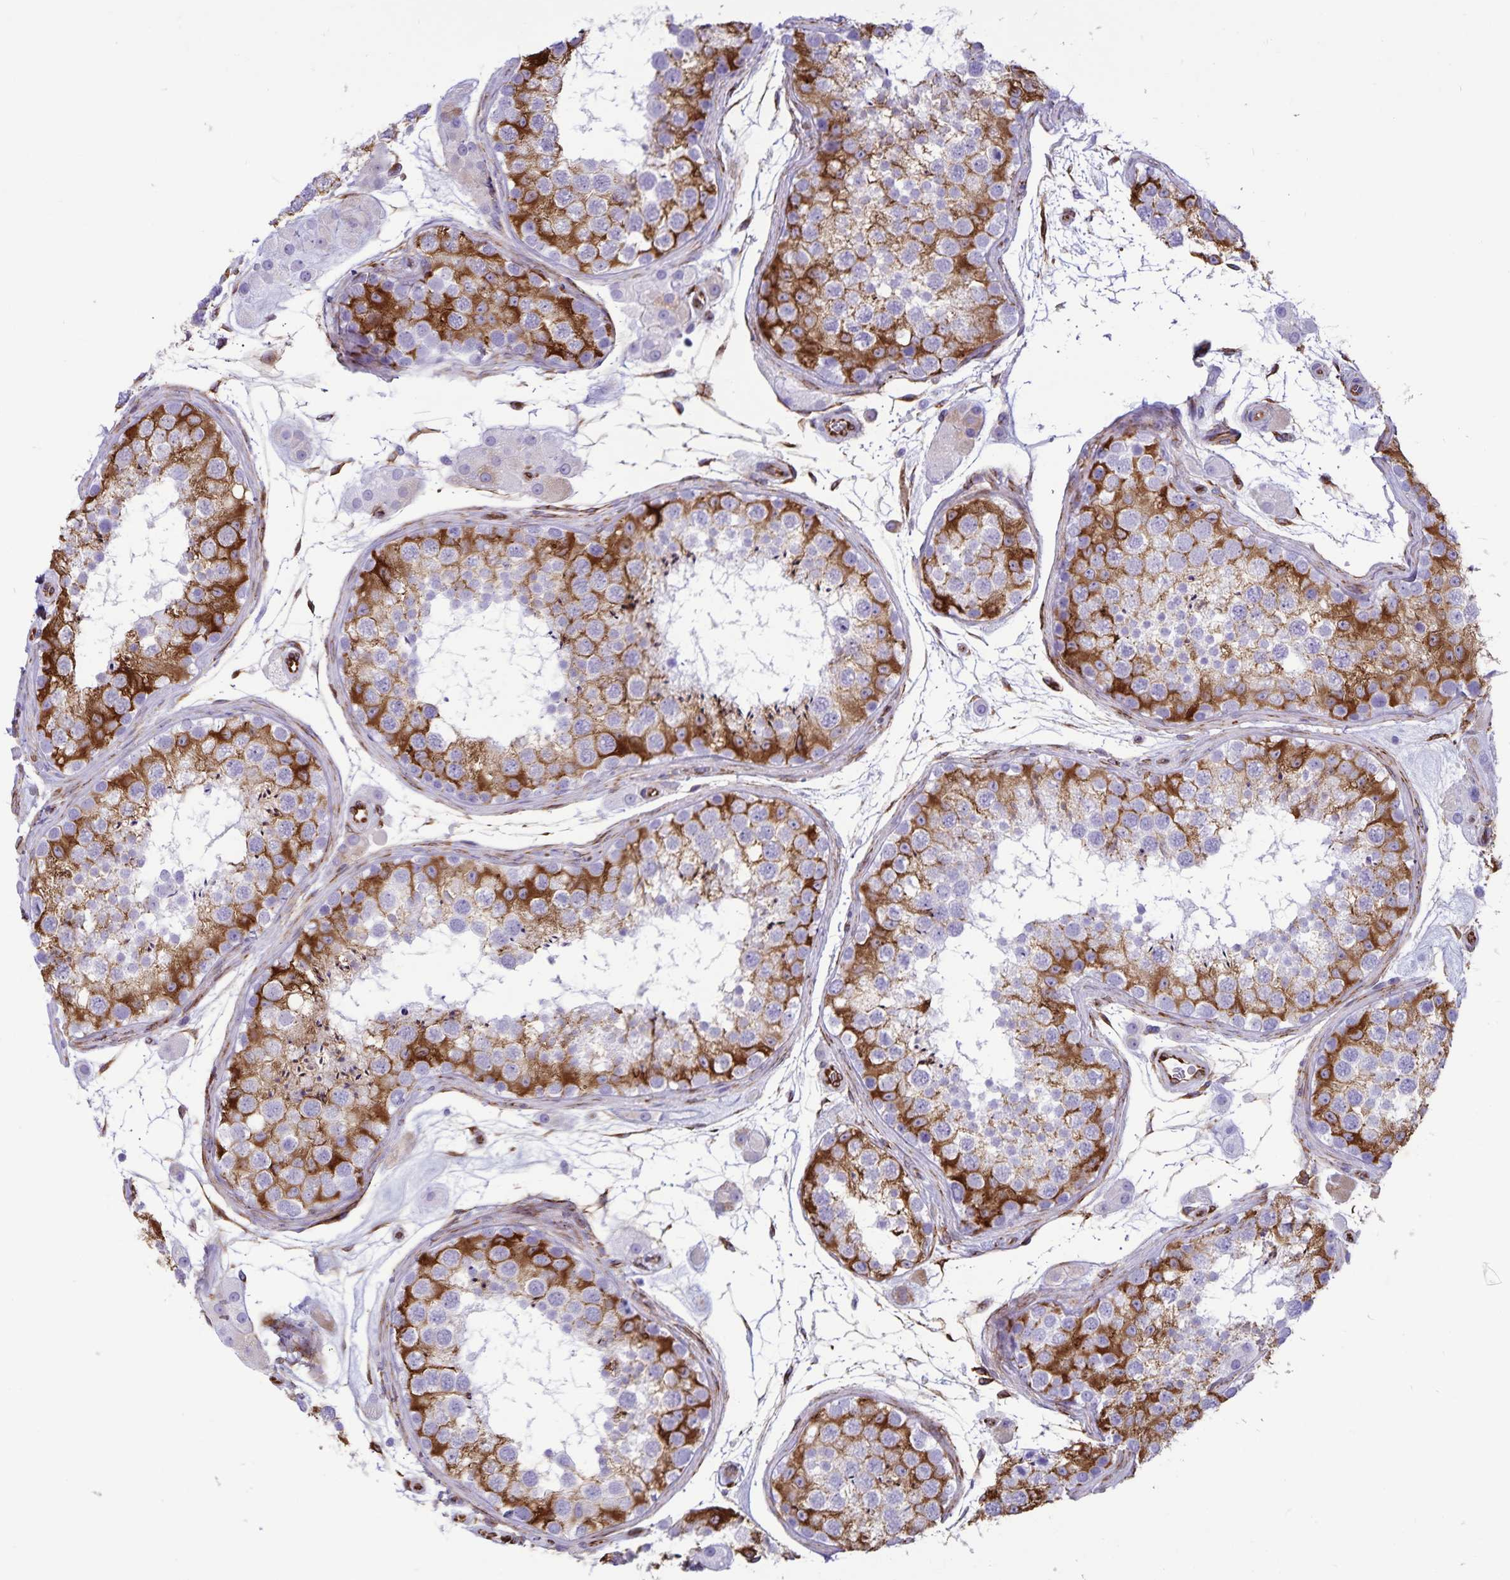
{"staining": {"intensity": "moderate", "quantity": "<25%", "location": "cytoplasmic/membranous"}, "tissue": "testis", "cell_type": "Cells in seminiferous ducts", "image_type": "normal", "snomed": [{"axis": "morphology", "description": "Normal tissue, NOS"}, {"axis": "topography", "description": "Testis"}], "caption": "About <25% of cells in seminiferous ducts in normal testis display moderate cytoplasmic/membranous protein positivity as visualized by brown immunohistochemical staining.", "gene": "RCN1", "patient": {"sex": "male", "age": 41}}